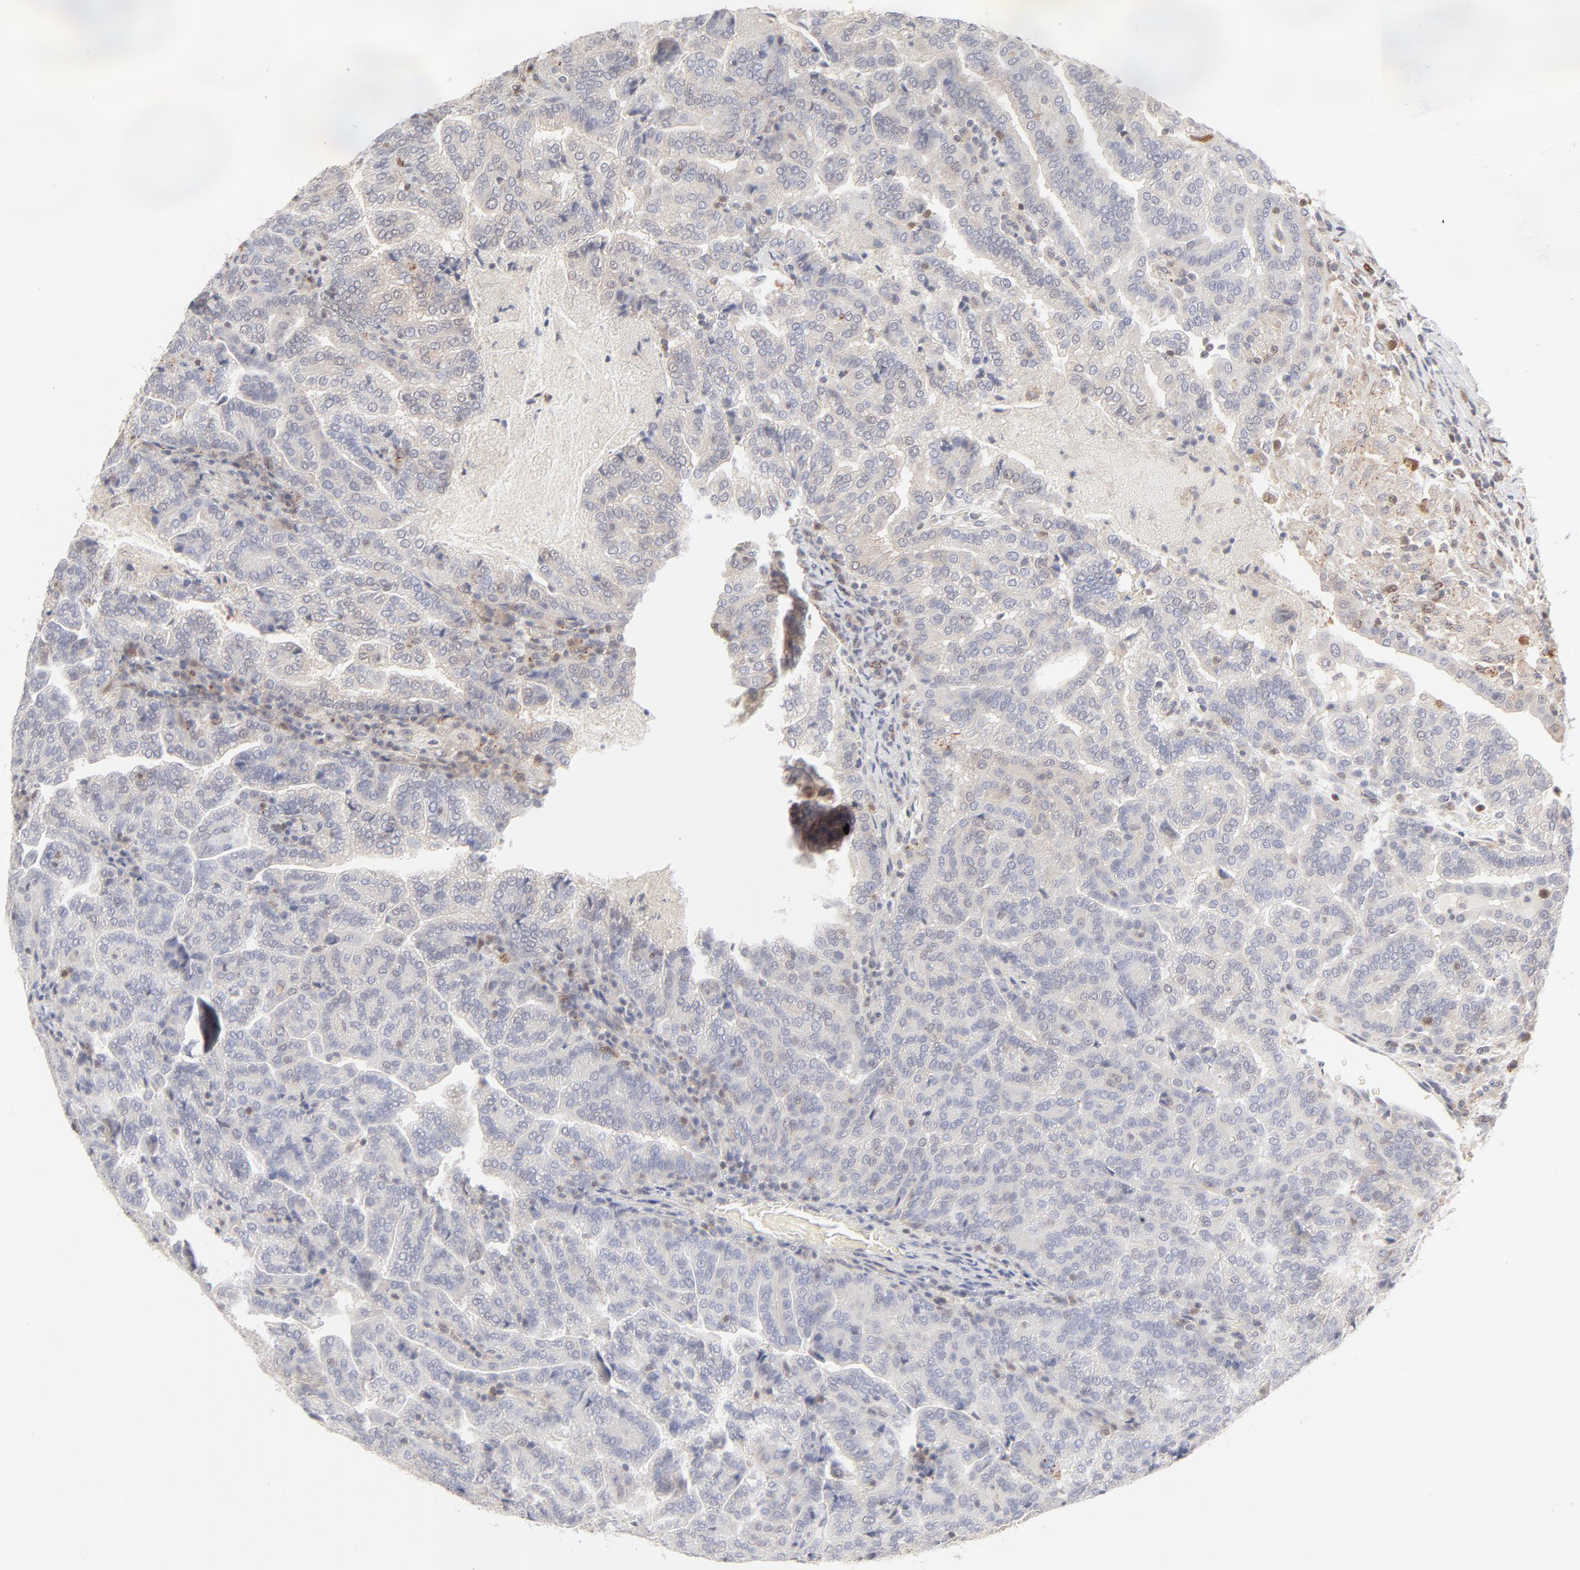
{"staining": {"intensity": "negative", "quantity": "none", "location": "none"}, "tissue": "renal cancer", "cell_type": "Tumor cells", "image_type": "cancer", "snomed": [{"axis": "morphology", "description": "Adenocarcinoma, NOS"}, {"axis": "topography", "description": "Kidney"}], "caption": "The IHC photomicrograph has no significant positivity in tumor cells of adenocarcinoma (renal) tissue.", "gene": "CDK6", "patient": {"sex": "male", "age": 61}}